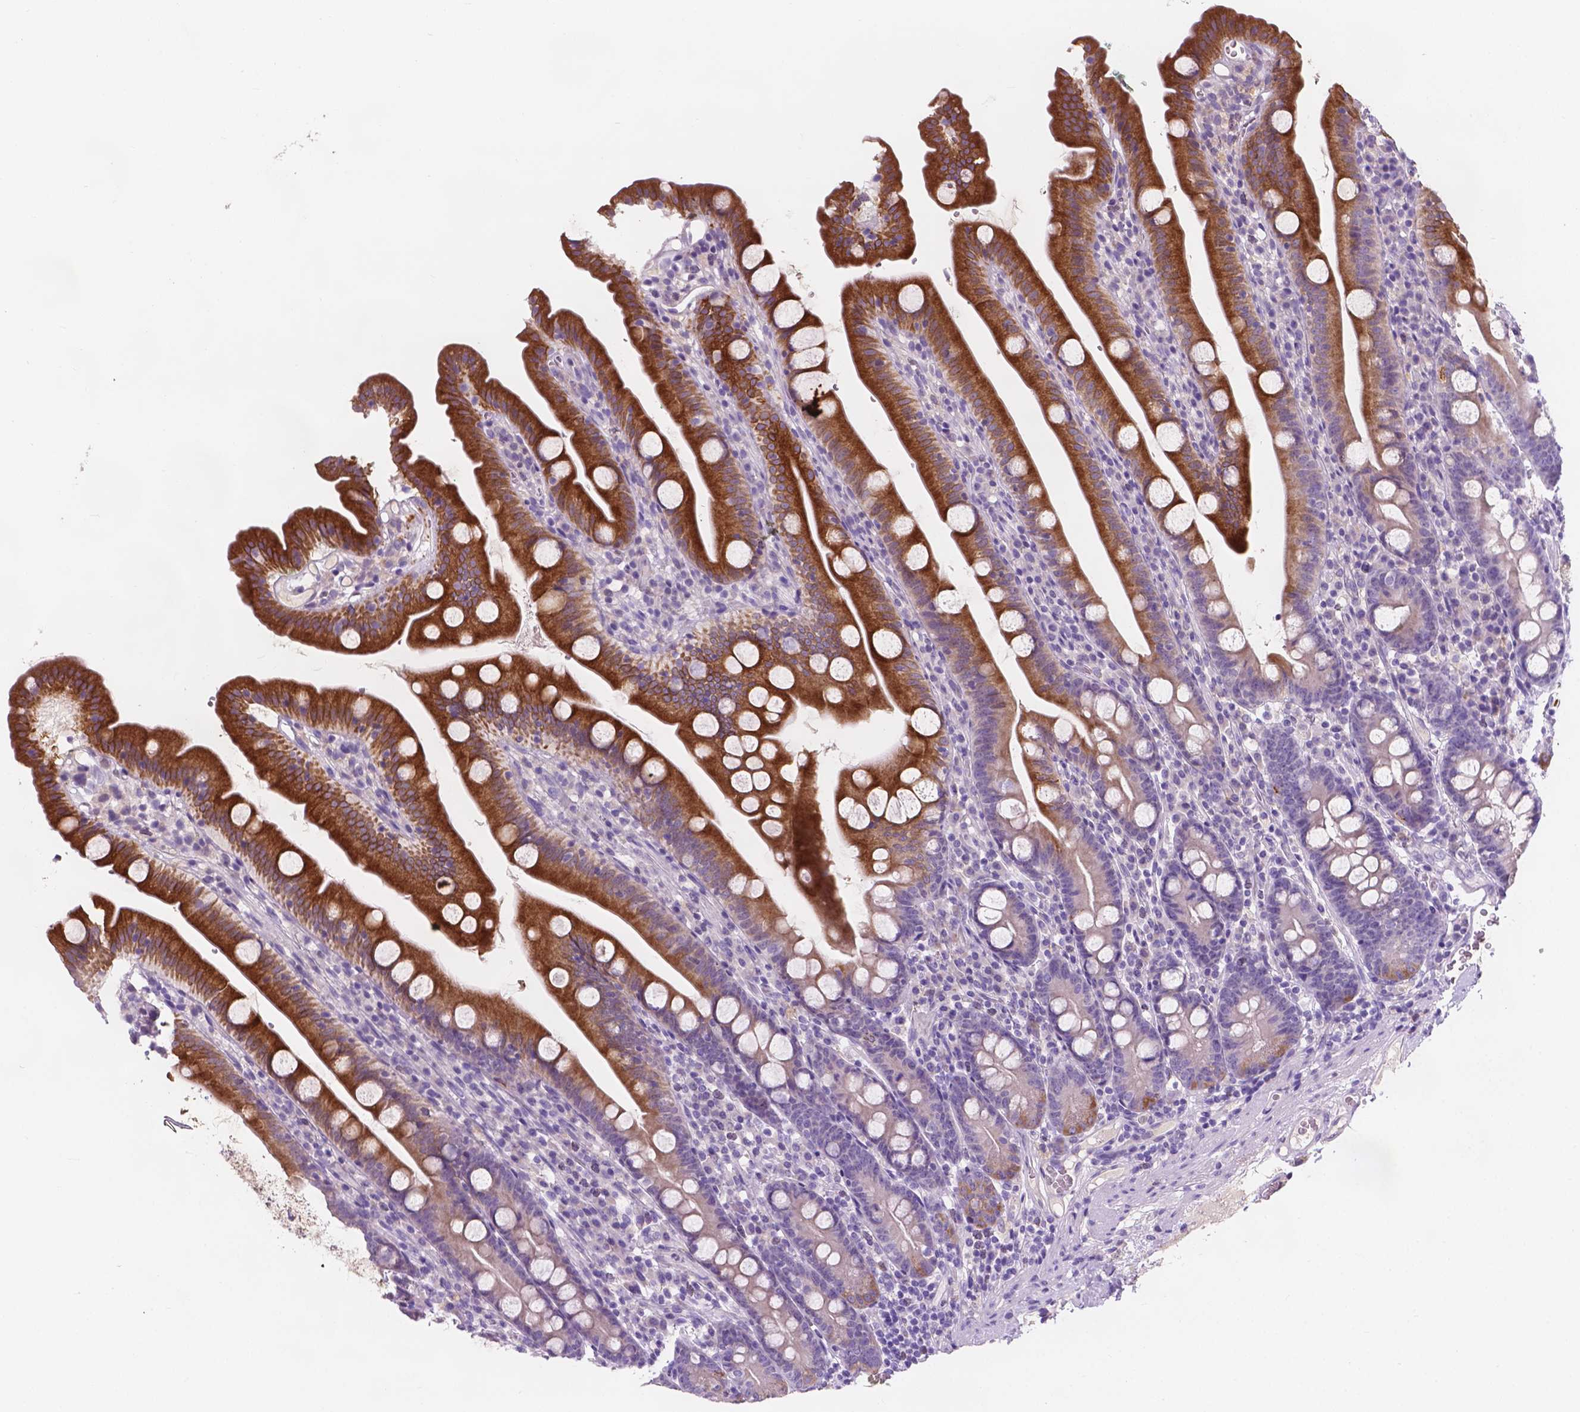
{"staining": {"intensity": "strong", "quantity": "25%-75%", "location": "cytoplasmic/membranous"}, "tissue": "duodenum", "cell_type": "Glandular cells", "image_type": "normal", "snomed": [{"axis": "morphology", "description": "Normal tissue, NOS"}, {"axis": "topography", "description": "Duodenum"}], "caption": "IHC (DAB) staining of unremarkable human duodenum demonstrates strong cytoplasmic/membranous protein expression in approximately 25%-75% of glandular cells.", "gene": "IREB2", "patient": {"sex": "female", "age": 67}}